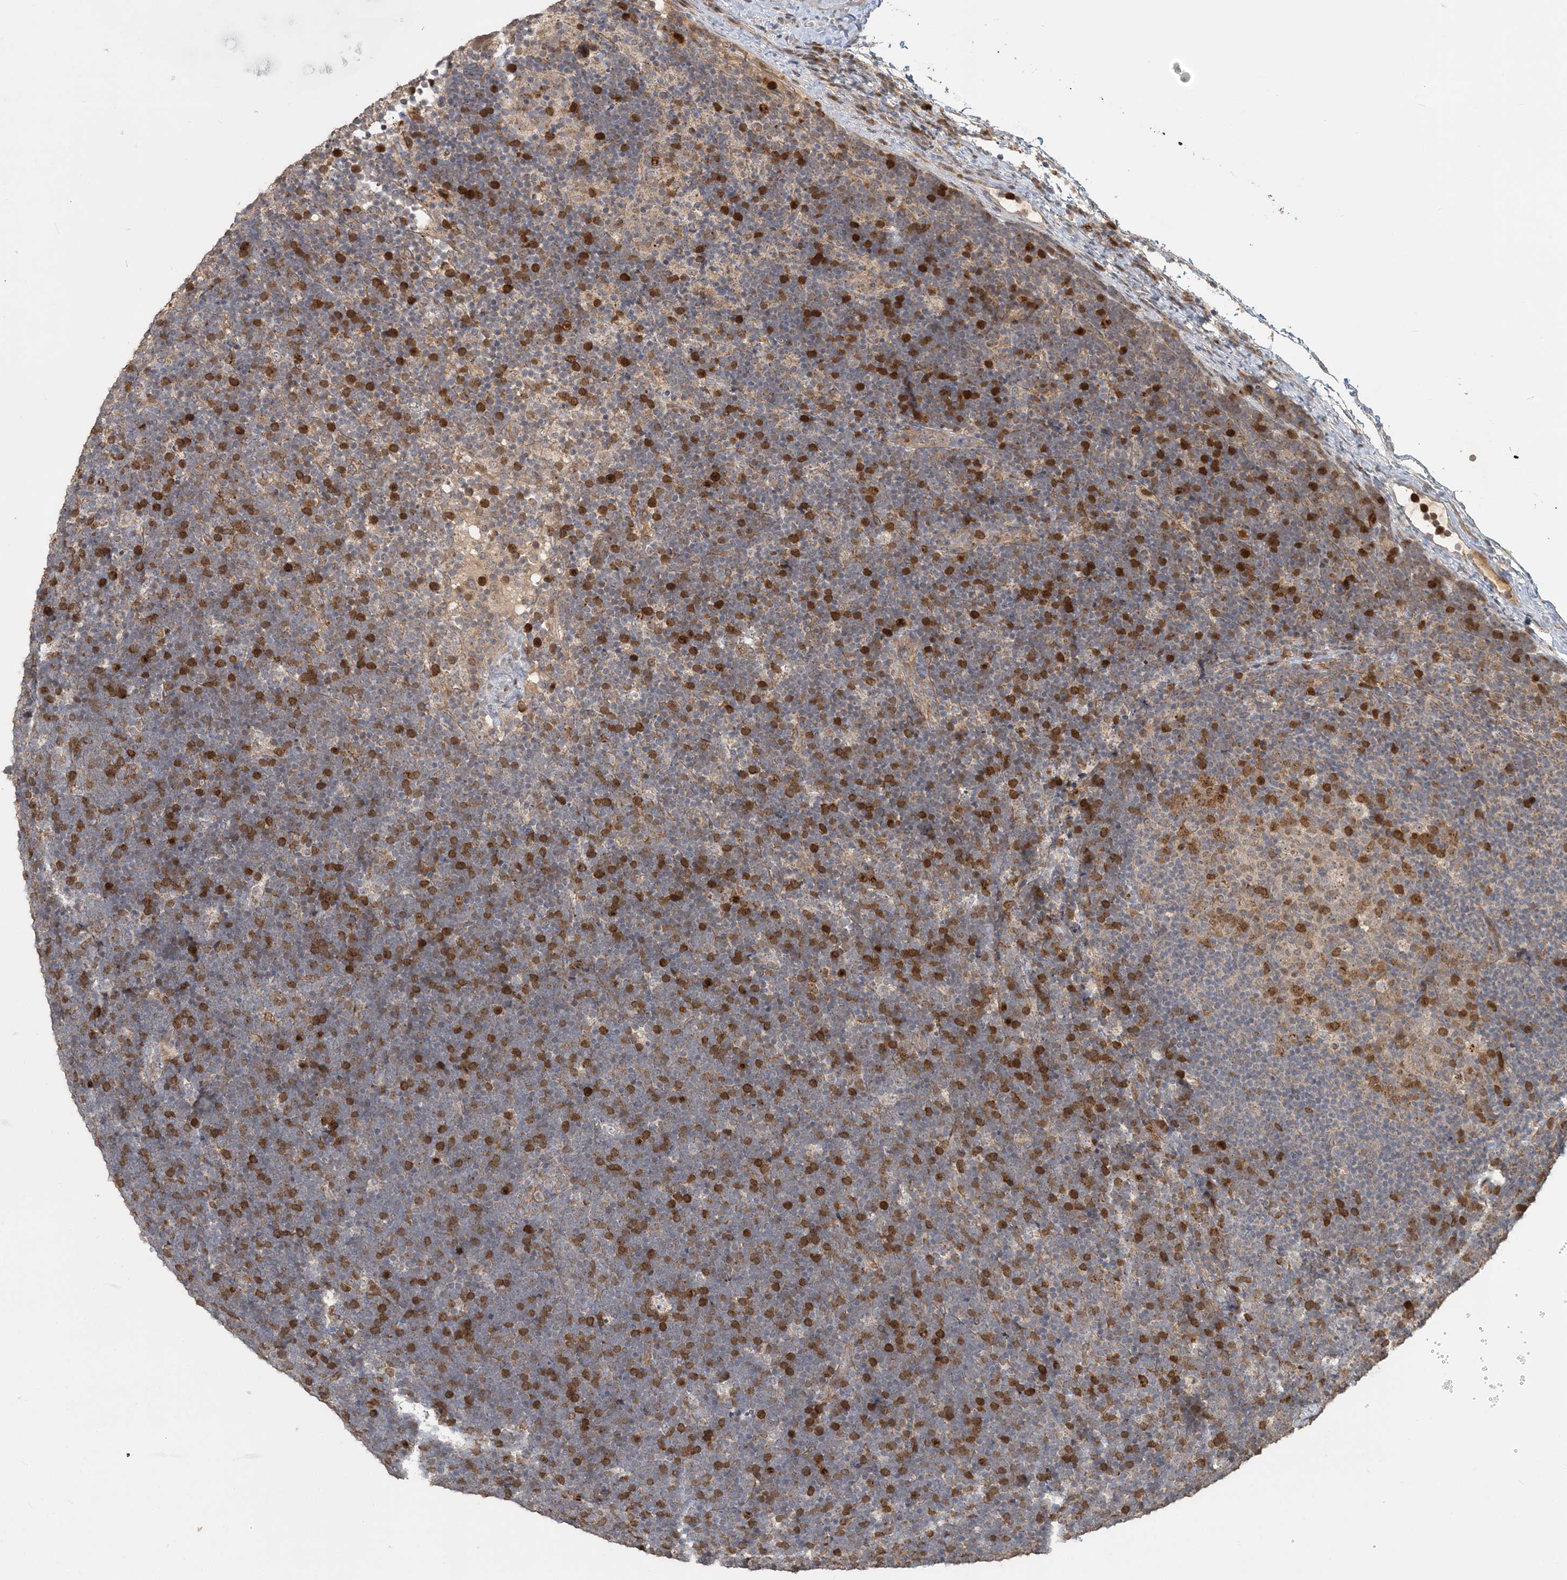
{"staining": {"intensity": "moderate", "quantity": "25%-75%", "location": "cytoplasmic/membranous,nuclear"}, "tissue": "lymphoma", "cell_type": "Tumor cells", "image_type": "cancer", "snomed": [{"axis": "morphology", "description": "Malignant lymphoma, non-Hodgkin's type, High grade"}, {"axis": "topography", "description": "Lymph node"}], "caption": "Tumor cells reveal moderate cytoplasmic/membranous and nuclear positivity in approximately 25%-75% of cells in high-grade malignant lymphoma, non-Hodgkin's type.", "gene": "TRAIP", "patient": {"sex": "male", "age": 13}}